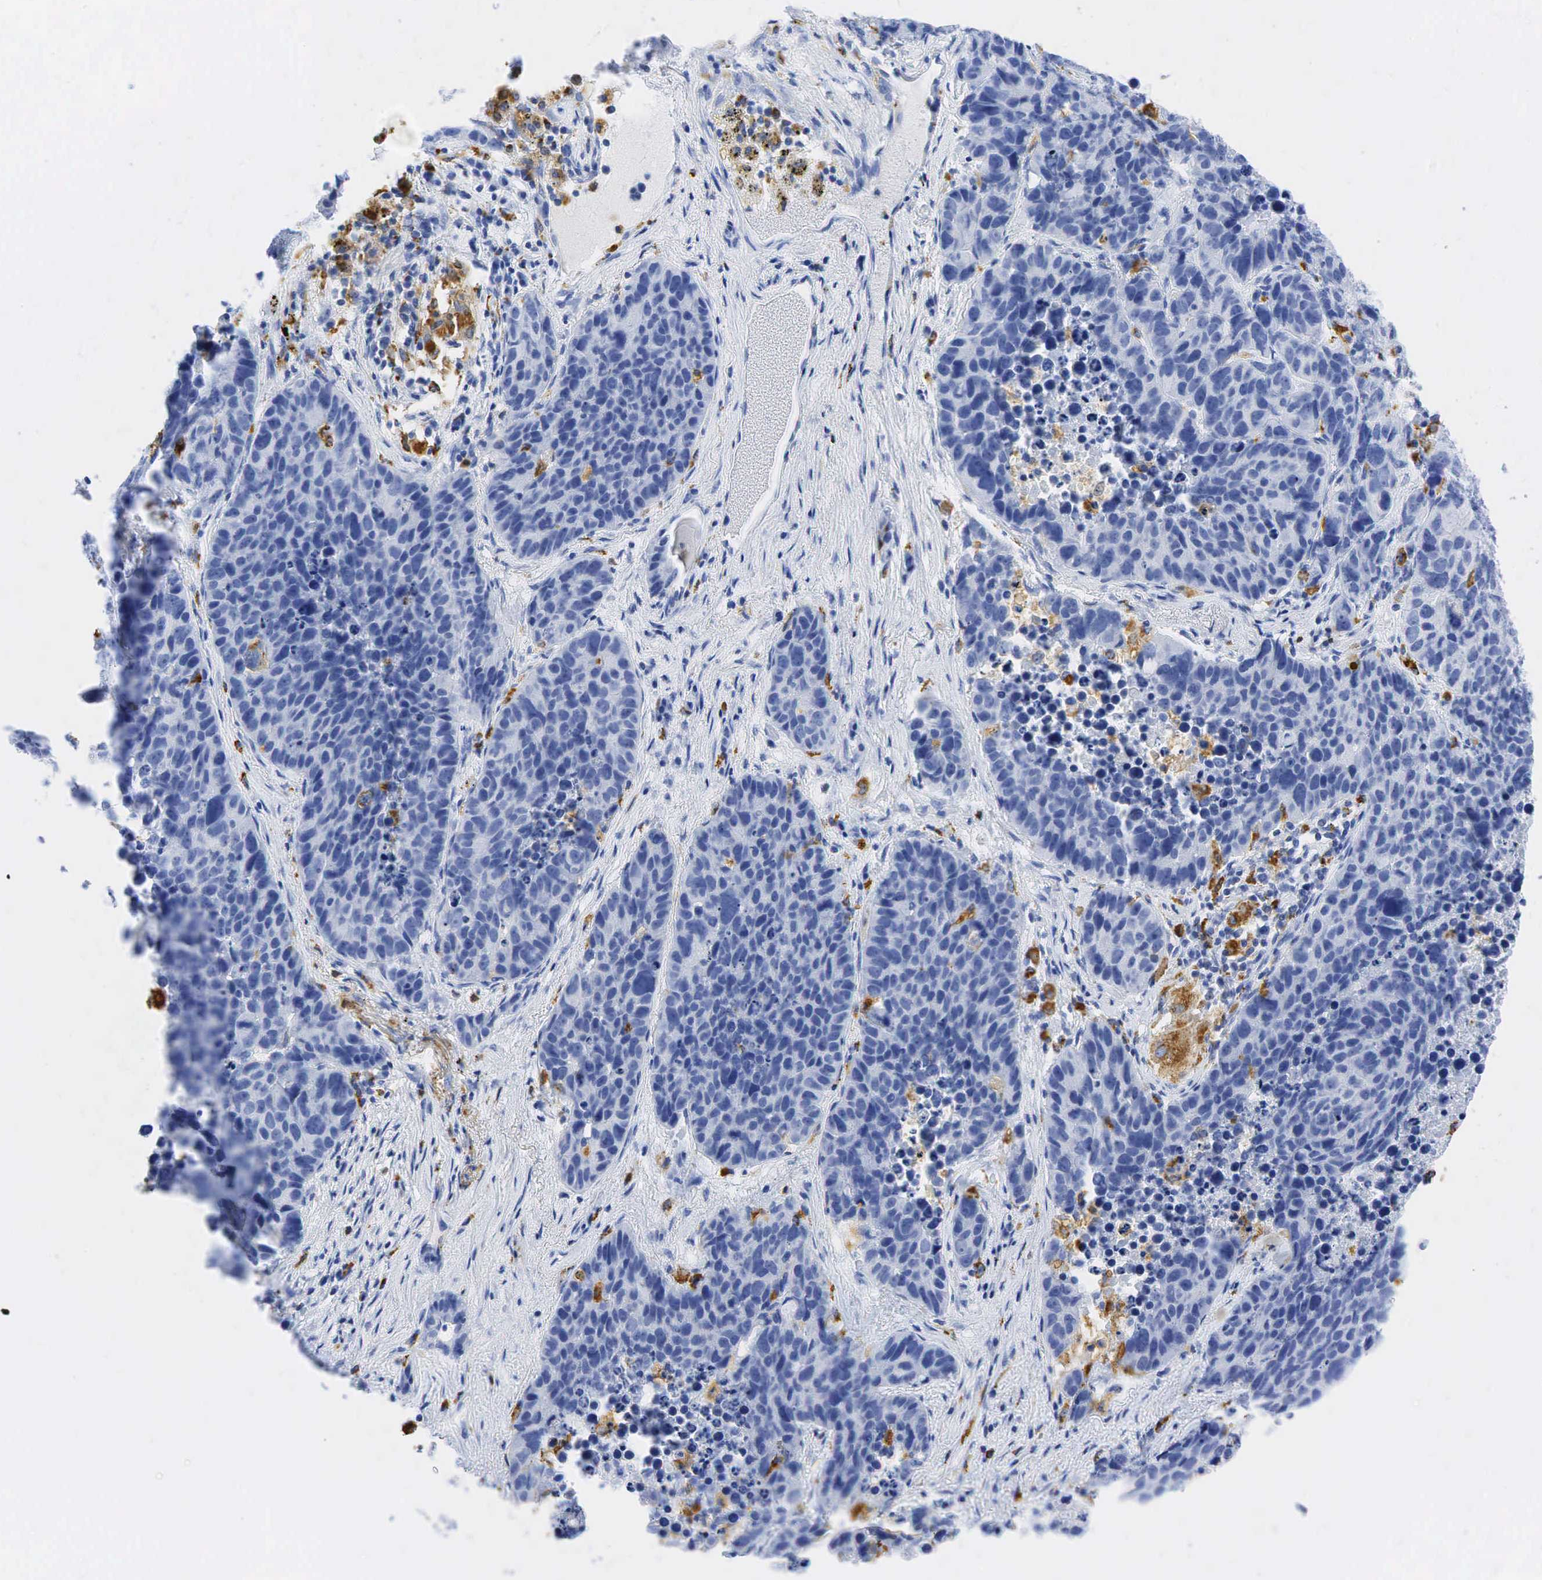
{"staining": {"intensity": "negative", "quantity": "none", "location": "none"}, "tissue": "lung cancer", "cell_type": "Tumor cells", "image_type": "cancer", "snomed": [{"axis": "morphology", "description": "Carcinoid, malignant, NOS"}, {"axis": "topography", "description": "Lung"}], "caption": "IHC of human lung carcinoid (malignant) displays no expression in tumor cells.", "gene": "CD68", "patient": {"sex": "male", "age": 60}}